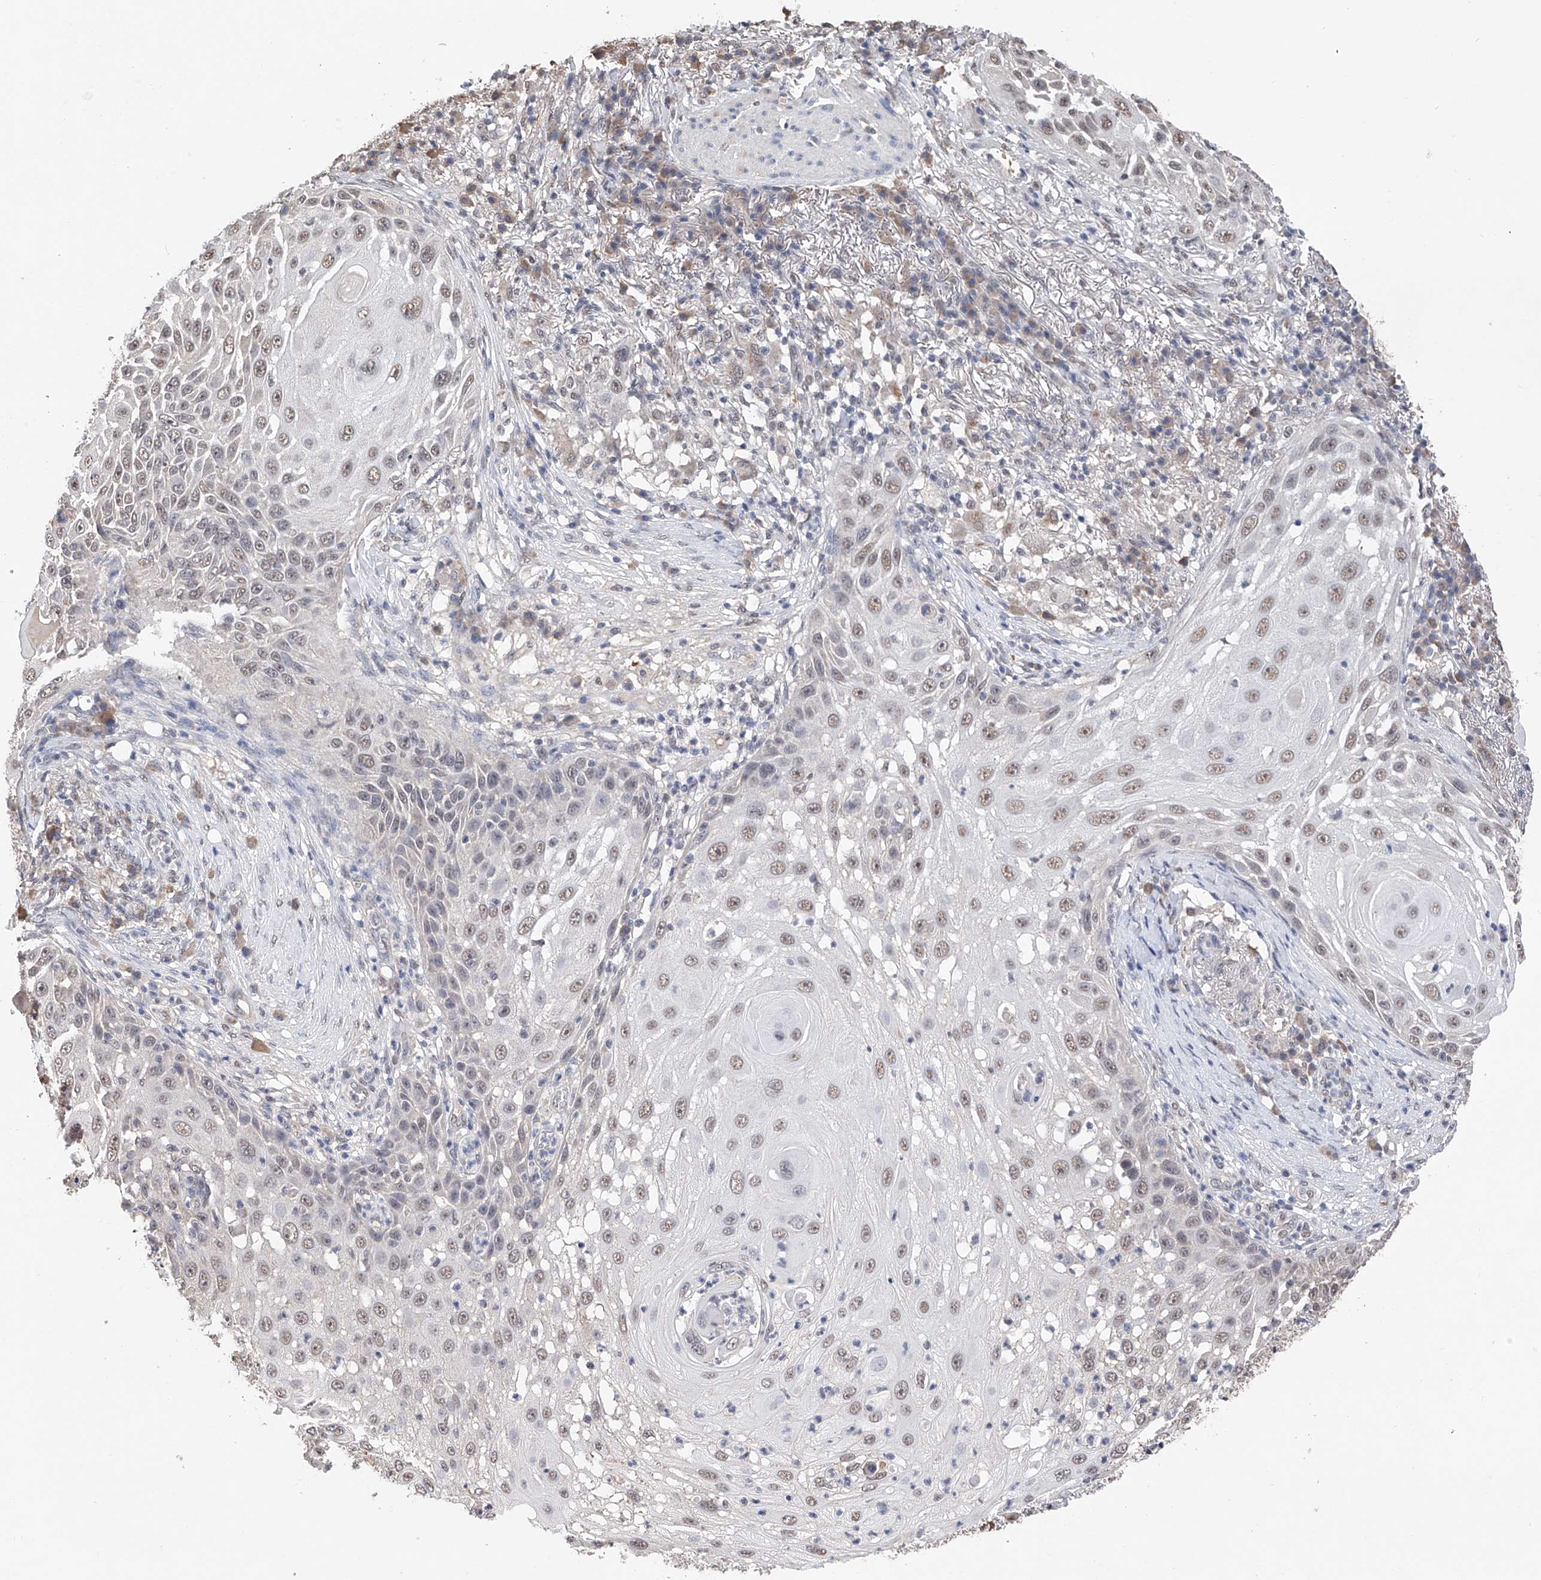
{"staining": {"intensity": "weak", "quantity": ">75%", "location": "nuclear"}, "tissue": "skin cancer", "cell_type": "Tumor cells", "image_type": "cancer", "snomed": [{"axis": "morphology", "description": "Squamous cell carcinoma, NOS"}, {"axis": "topography", "description": "Skin"}], "caption": "Human squamous cell carcinoma (skin) stained with a protein marker exhibits weak staining in tumor cells.", "gene": "DMAP1", "patient": {"sex": "female", "age": 44}}